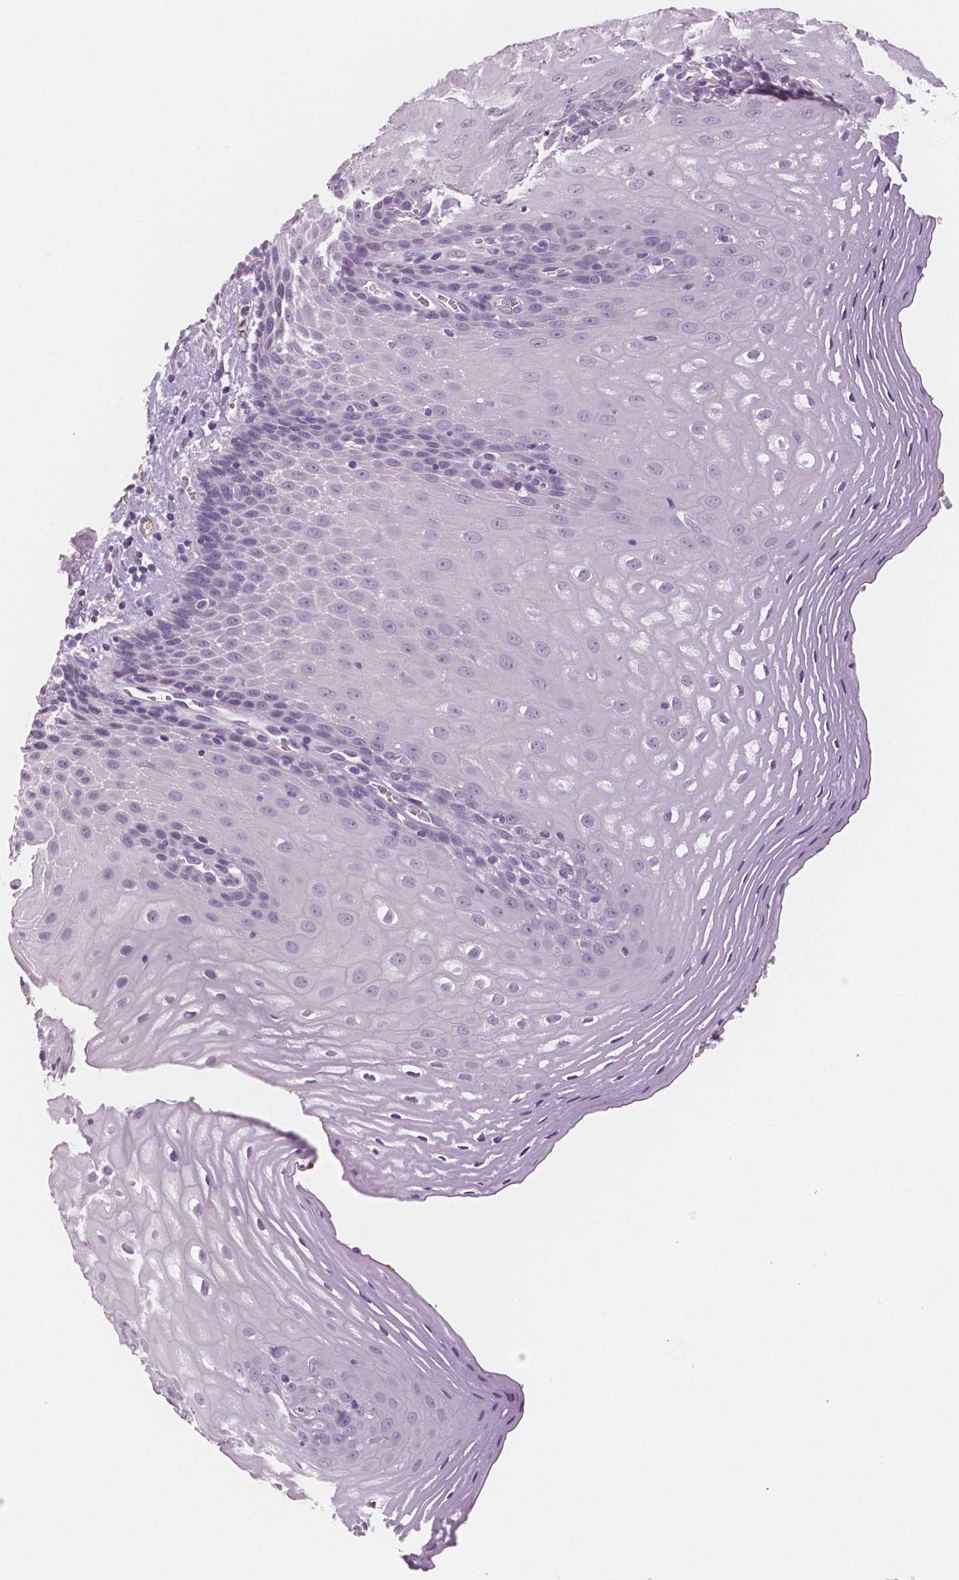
{"staining": {"intensity": "negative", "quantity": "none", "location": "none"}, "tissue": "esophagus", "cell_type": "Squamous epithelial cells", "image_type": "normal", "snomed": [{"axis": "morphology", "description": "Normal tissue, NOS"}, {"axis": "topography", "description": "Esophagus"}], "caption": "Protein analysis of unremarkable esophagus reveals no significant positivity in squamous epithelial cells.", "gene": "TSPAN7", "patient": {"sex": "female", "age": 68}}